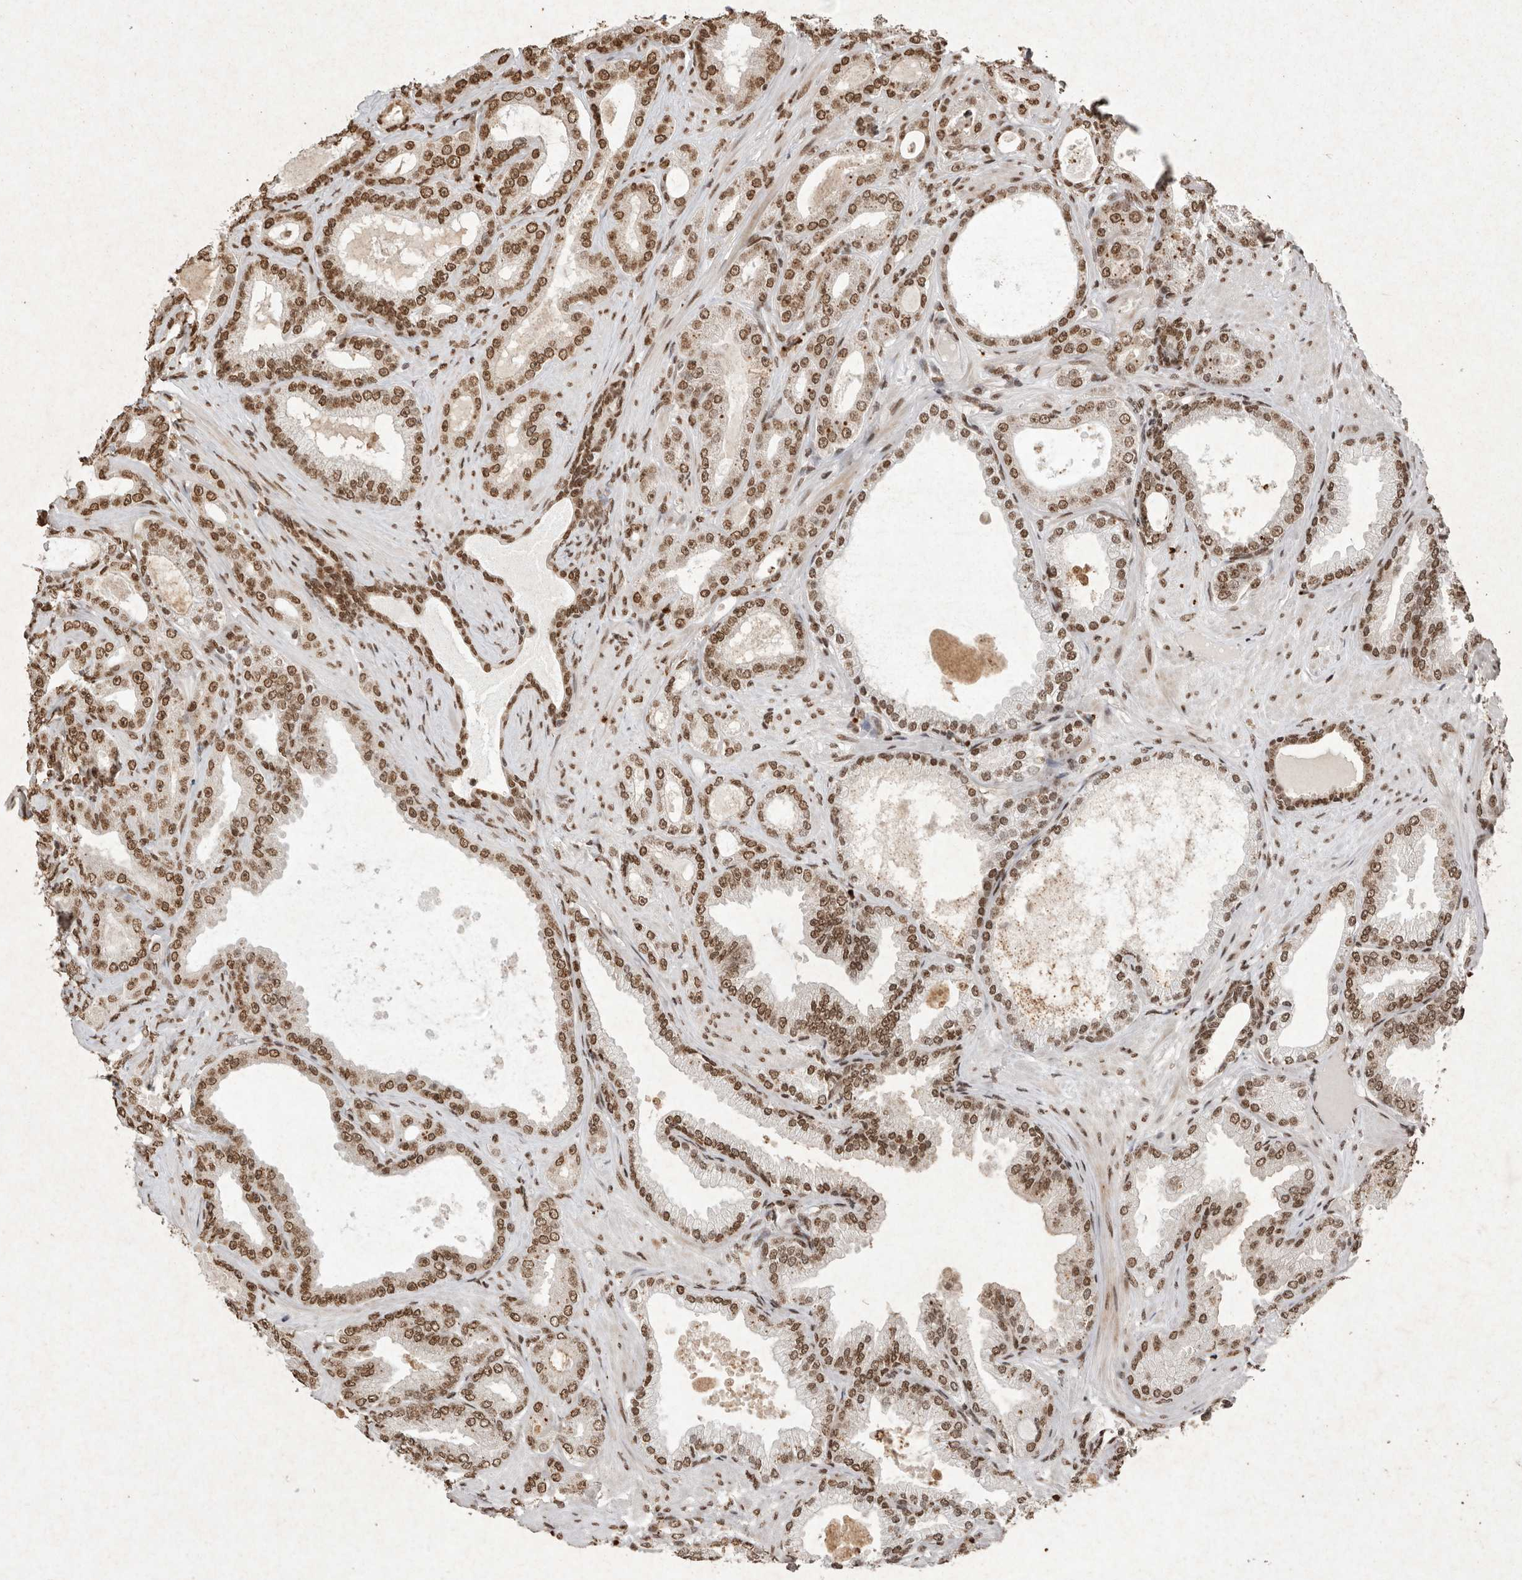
{"staining": {"intensity": "moderate", "quantity": ">75%", "location": "nuclear"}, "tissue": "prostate cancer", "cell_type": "Tumor cells", "image_type": "cancer", "snomed": [{"axis": "morphology", "description": "Adenocarcinoma, Low grade"}, {"axis": "topography", "description": "Prostate"}], "caption": "The histopathology image exhibits immunohistochemical staining of prostate low-grade adenocarcinoma. There is moderate nuclear positivity is present in approximately >75% of tumor cells.", "gene": "NKX3-2", "patient": {"sex": "male", "age": 63}}